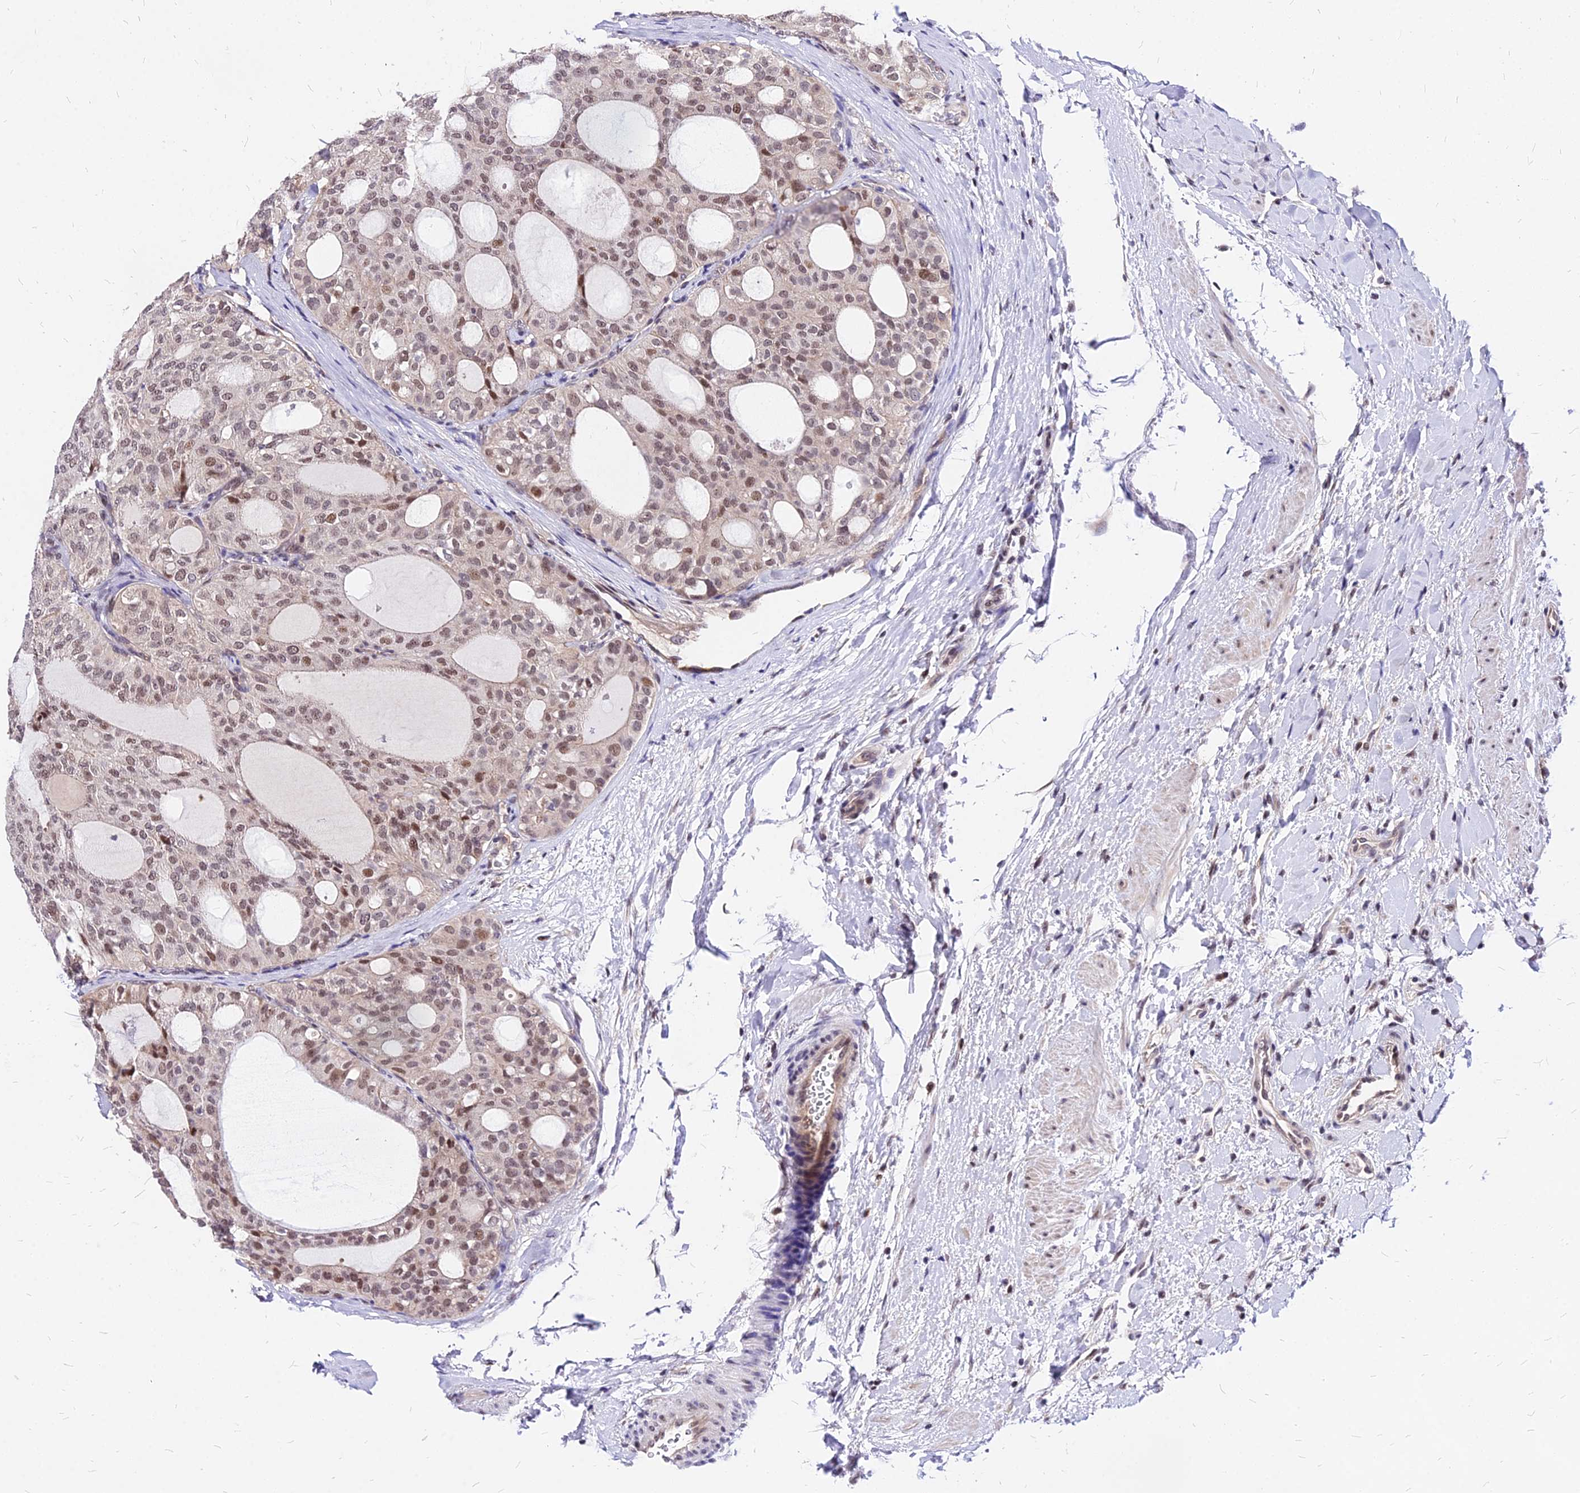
{"staining": {"intensity": "weak", "quantity": ">75%", "location": "nuclear"}, "tissue": "thyroid cancer", "cell_type": "Tumor cells", "image_type": "cancer", "snomed": [{"axis": "morphology", "description": "Follicular adenoma carcinoma, NOS"}, {"axis": "topography", "description": "Thyroid gland"}], "caption": "Thyroid cancer (follicular adenoma carcinoma) stained with IHC displays weak nuclear expression in approximately >75% of tumor cells.", "gene": "DDX55", "patient": {"sex": "male", "age": 75}}